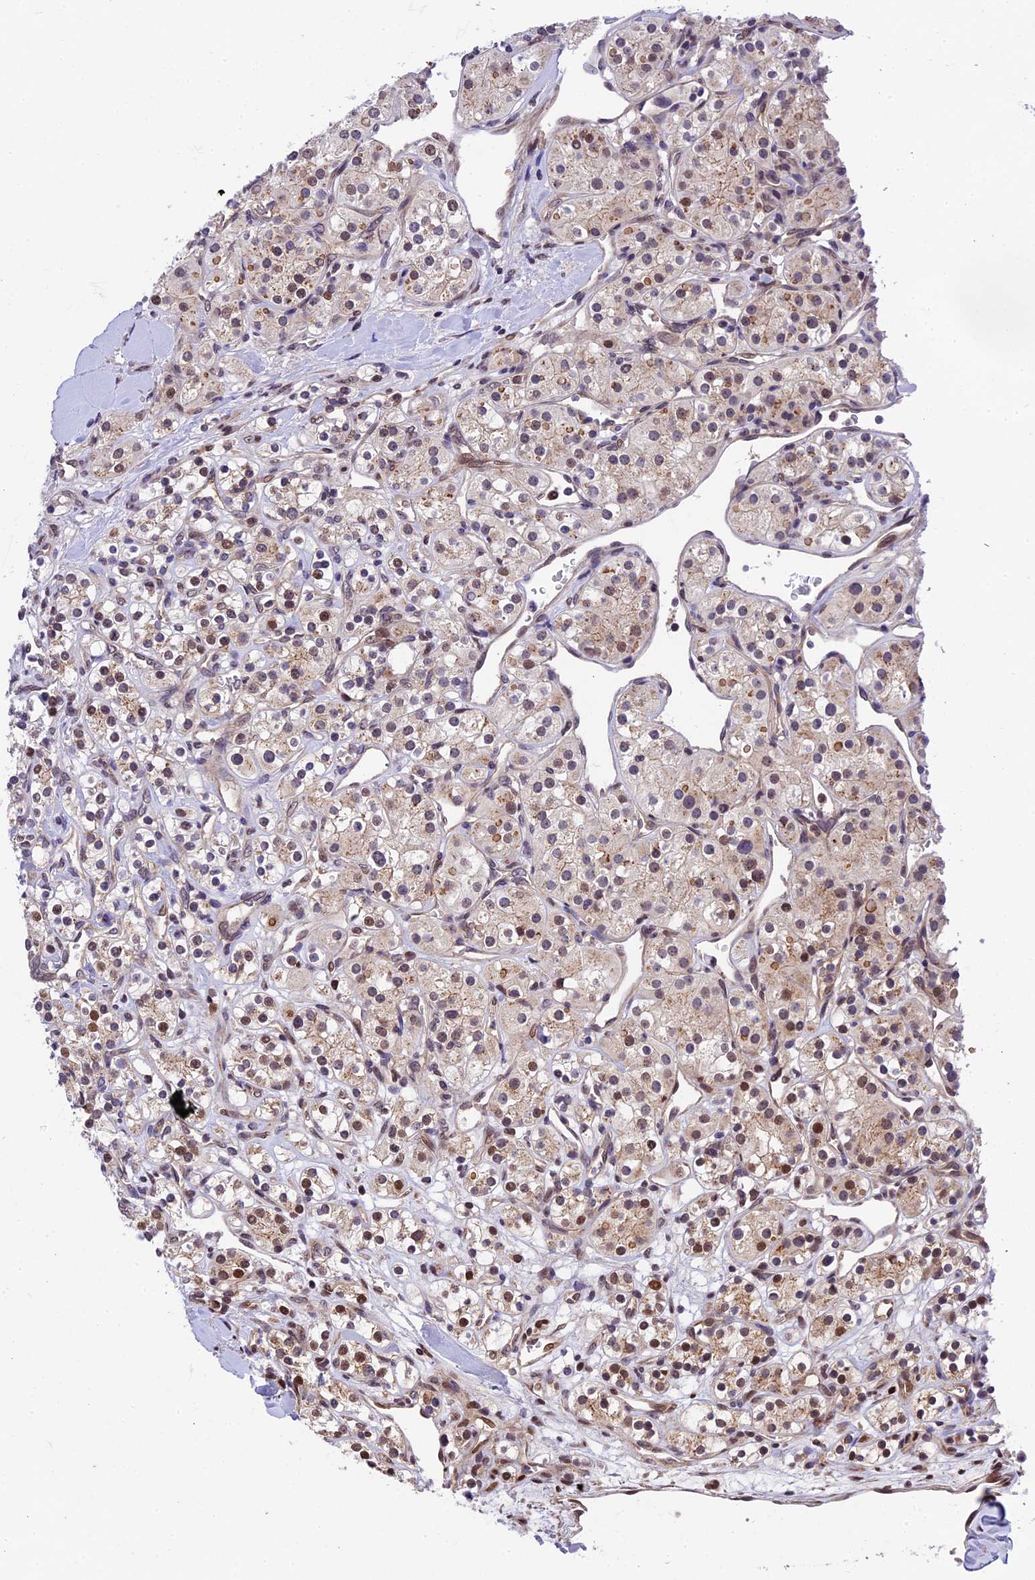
{"staining": {"intensity": "moderate", "quantity": ">75%", "location": "nuclear"}, "tissue": "renal cancer", "cell_type": "Tumor cells", "image_type": "cancer", "snomed": [{"axis": "morphology", "description": "Adenocarcinoma, NOS"}, {"axis": "topography", "description": "Kidney"}], "caption": "Renal adenocarcinoma was stained to show a protein in brown. There is medium levels of moderate nuclear positivity in approximately >75% of tumor cells.", "gene": "CCSER1", "patient": {"sex": "male", "age": 77}}